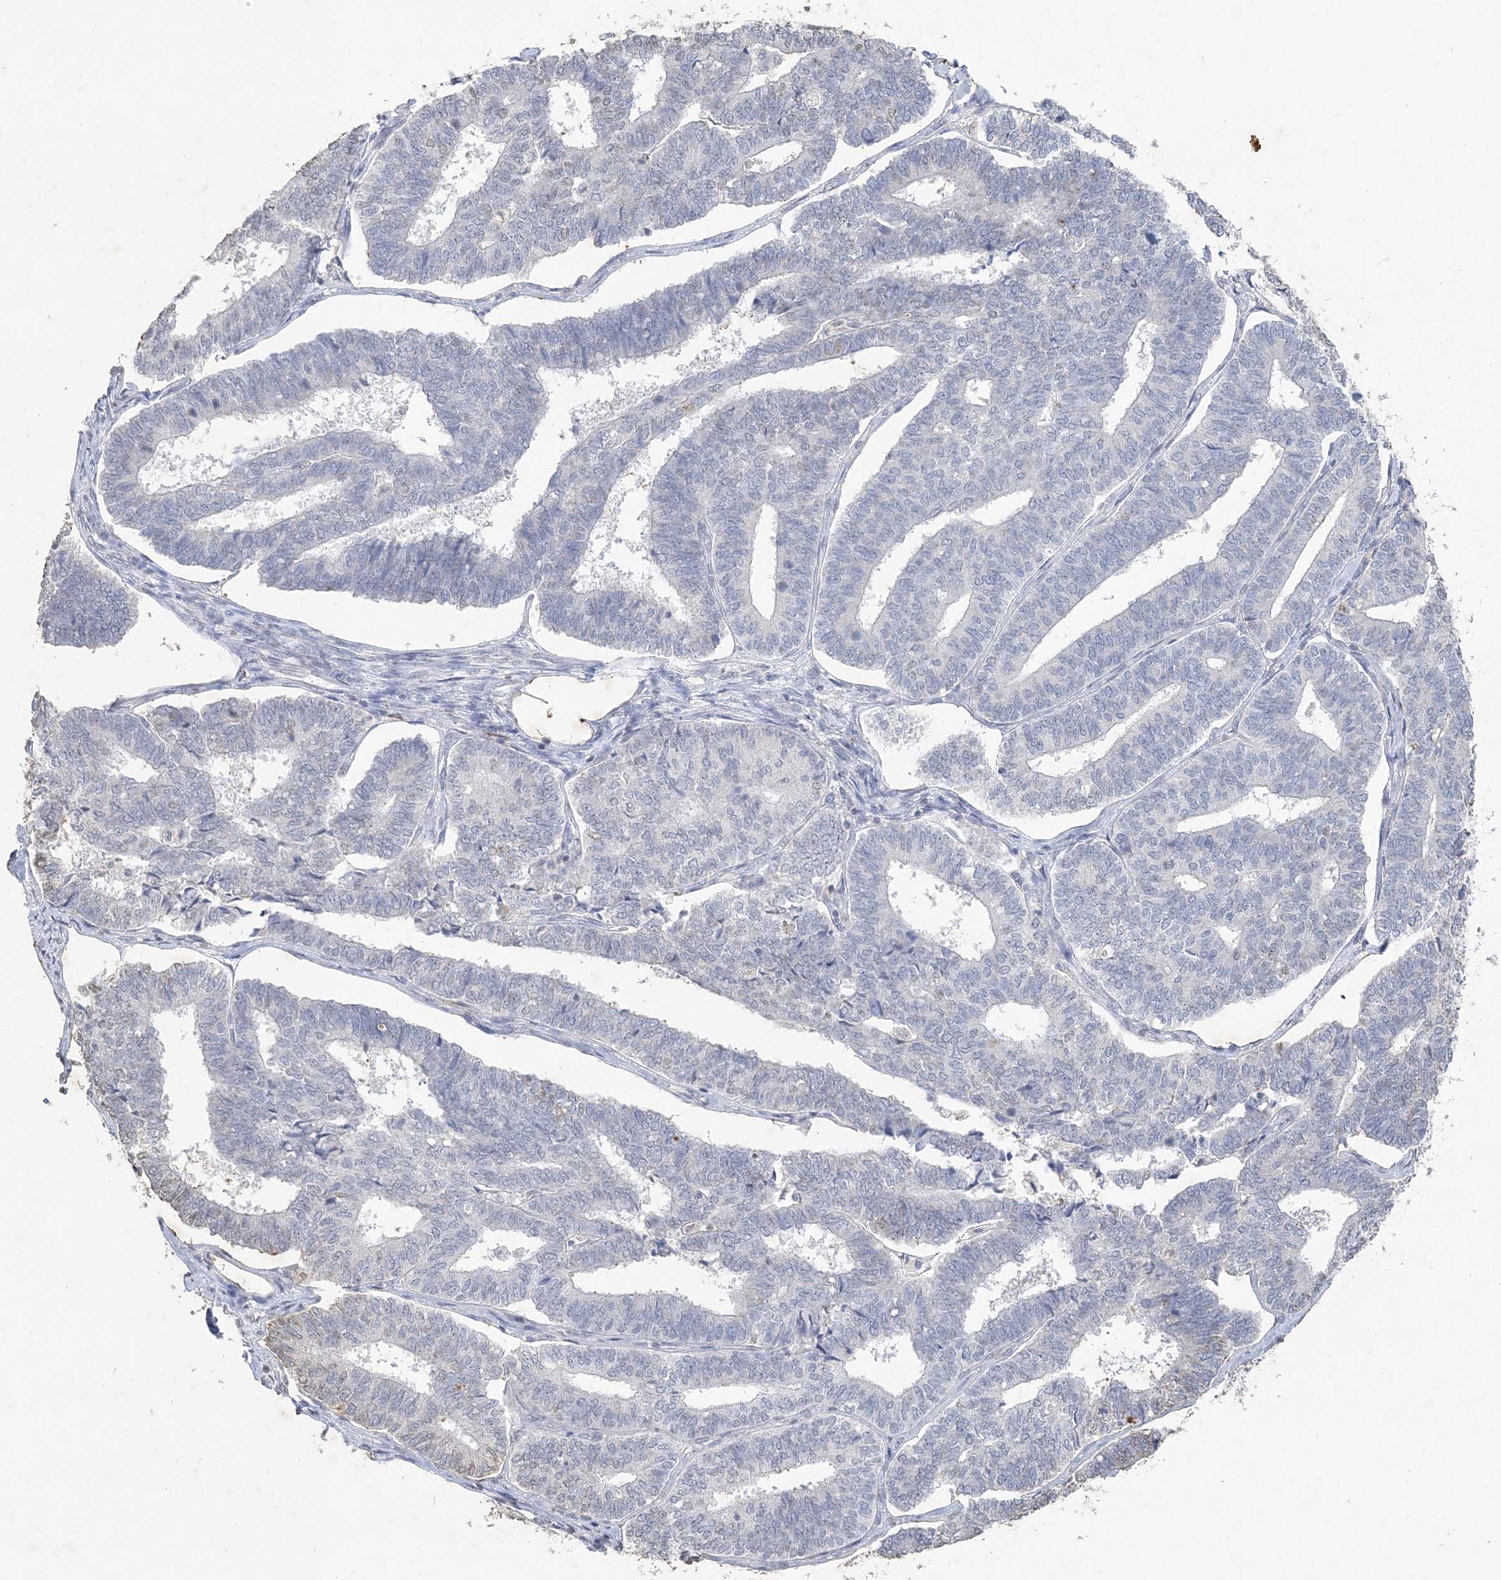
{"staining": {"intensity": "negative", "quantity": "none", "location": "none"}, "tissue": "endometrial cancer", "cell_type": "Tumor cells", "image_type": "cancer", "snomed": [{"axis": "morphology", "description": "Adenocarcinoma, NOS"}, {"axis": "topography", "description": "Endometrium"}], "caption": "Immunohistochemistry of endometrial cancer (adenocarcinoma) exhibits no staining in tumor cells. (DAB (3,3'-diaminobenzidine) IHC visualized using brightfield microscopy, high magnification).", "gene": "PDCD1", "patient": {"sex": "female", "age": 70}}